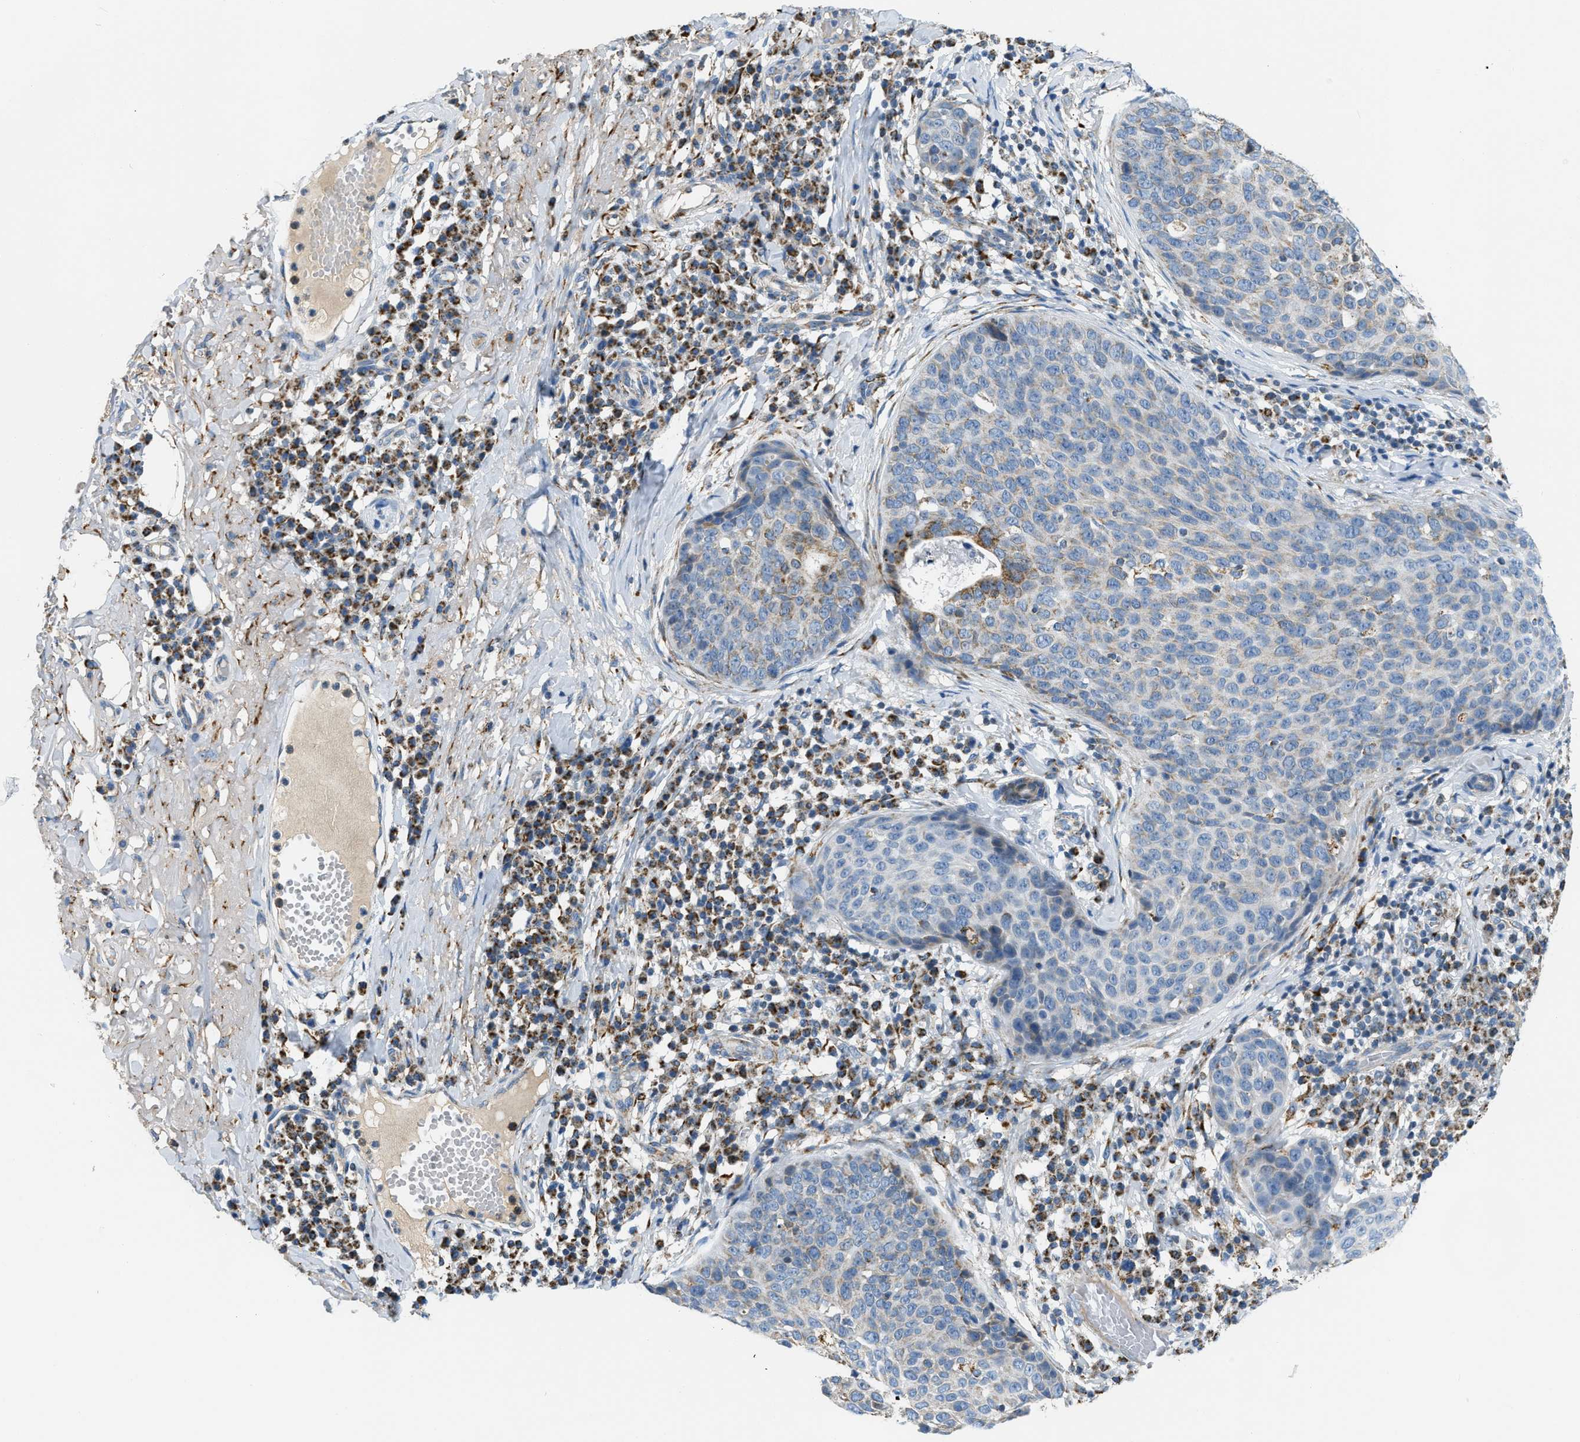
{"staining": {"intensity": "moderate", "quantity": "<25%", "location": "cytoplasmic/membranous"}, "tissue": "skin cancer", "cell_type": "Tumor cells", "image_type": "cancer", "snomed": [{"axis": "morphology", "description": "Squamous cell carcinoma in situ, NOS"}, {"axis": "morphology", "description": "Squamous cell carcinoma, NOS"}, {"axis": "topography", "description": "Skin"}], "caption": "Brown immunohistochemical staining in skin cancer shows moderate cytoplasmic/membranous positivity in approximately <25% of tumor cells.", "gene": "ACADVL", "patient": {"sex": "male", "age": 93}}